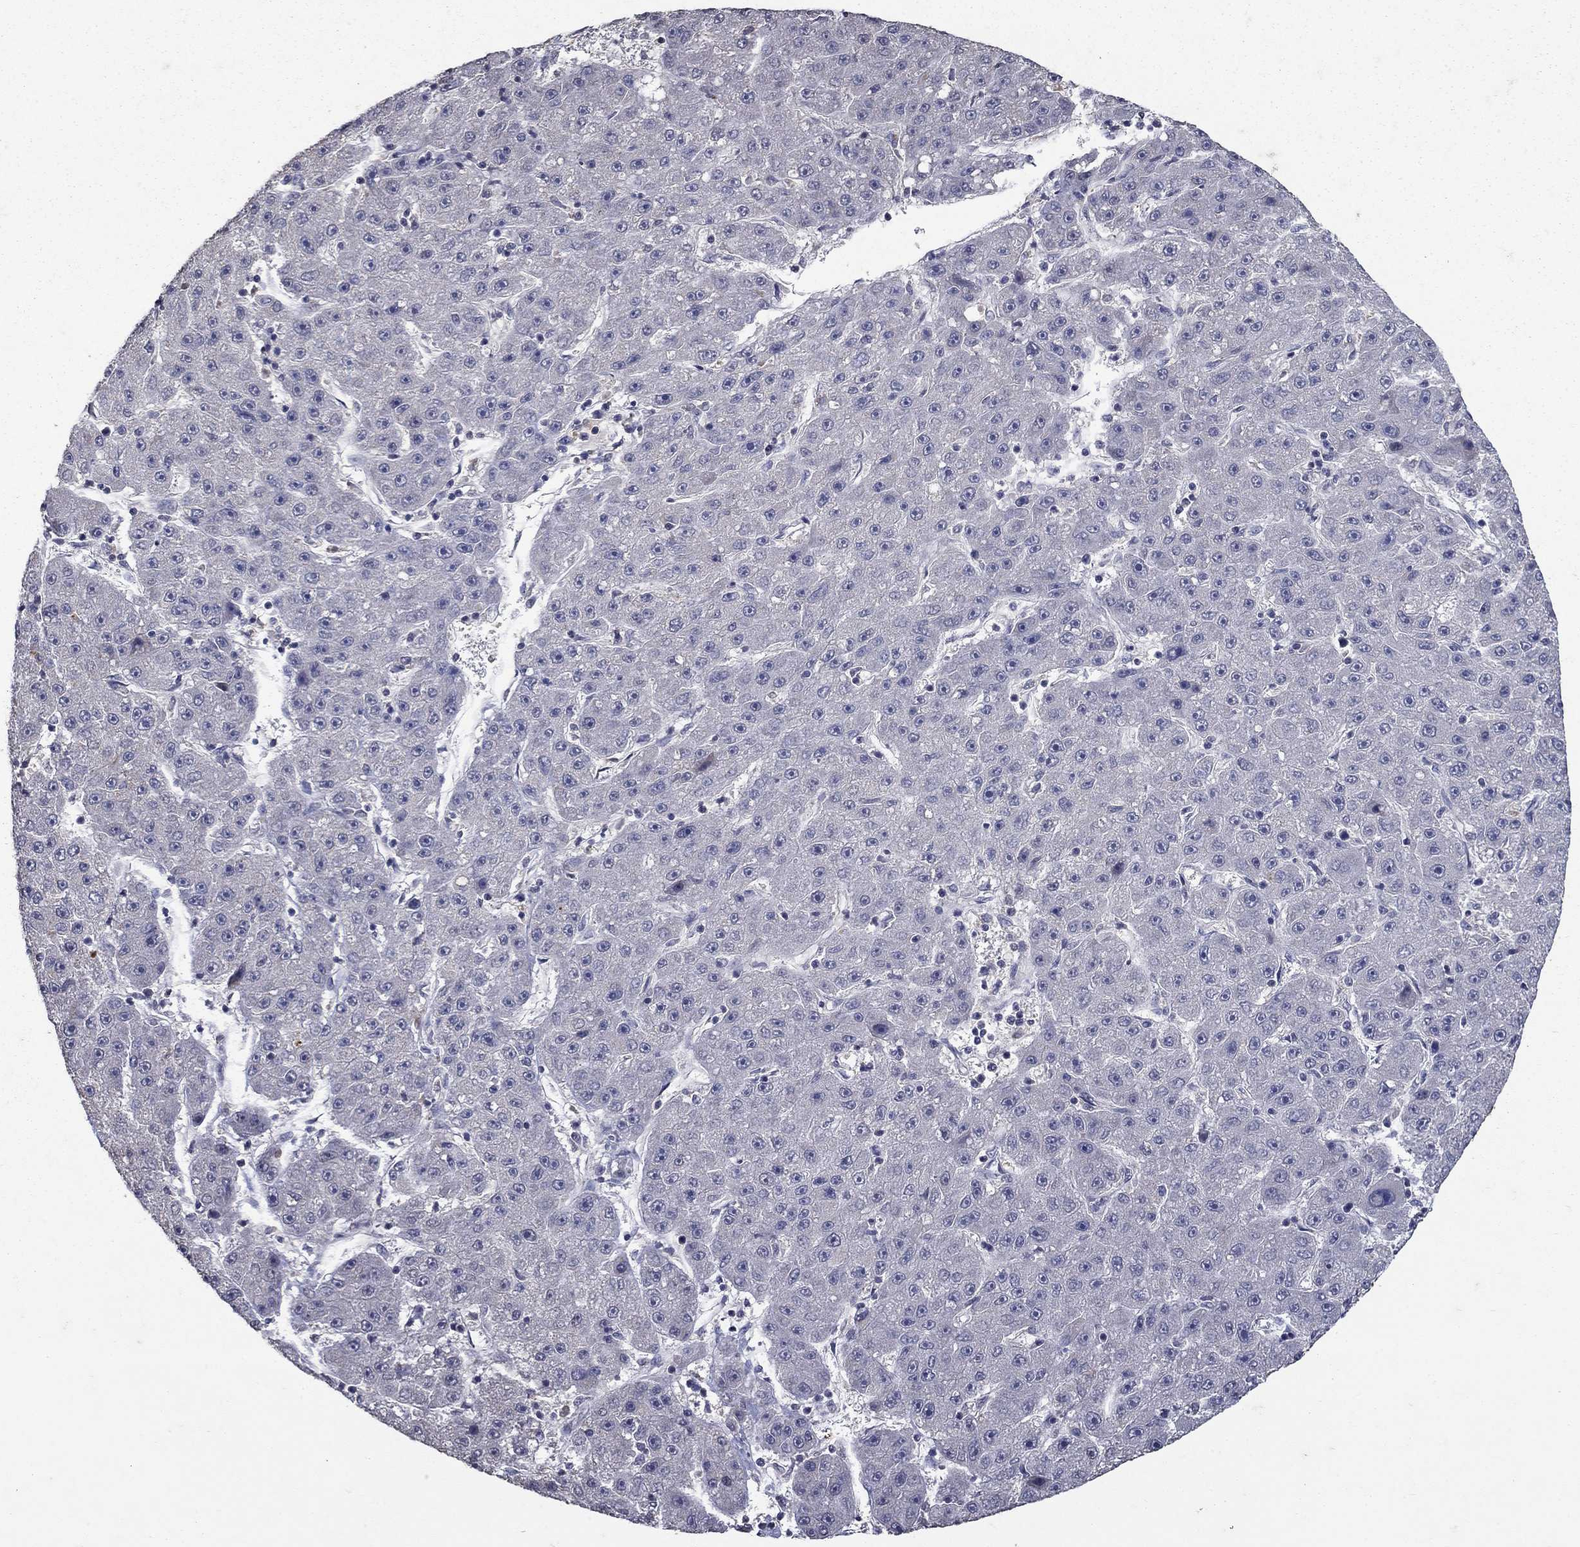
{"staining": {"intensity": "negative", "quantity": "none", "location": "none"}, "tissue": "liver cancer", "cell_type": "Tumor cells", "image_type": "cancer", "snomed": [{"axis": "morphology", "description": "Carcinoma, Hepatocellular, NOS"}, {"axis": "topography", "description": "Liver"}], "caption": "Hepatocellular carcinoma (liver) stained for a protein using IHC demonstrates no staining tumor cells.", "gene": "NPC2", "patient": {"sex": "male", "age": 67}}